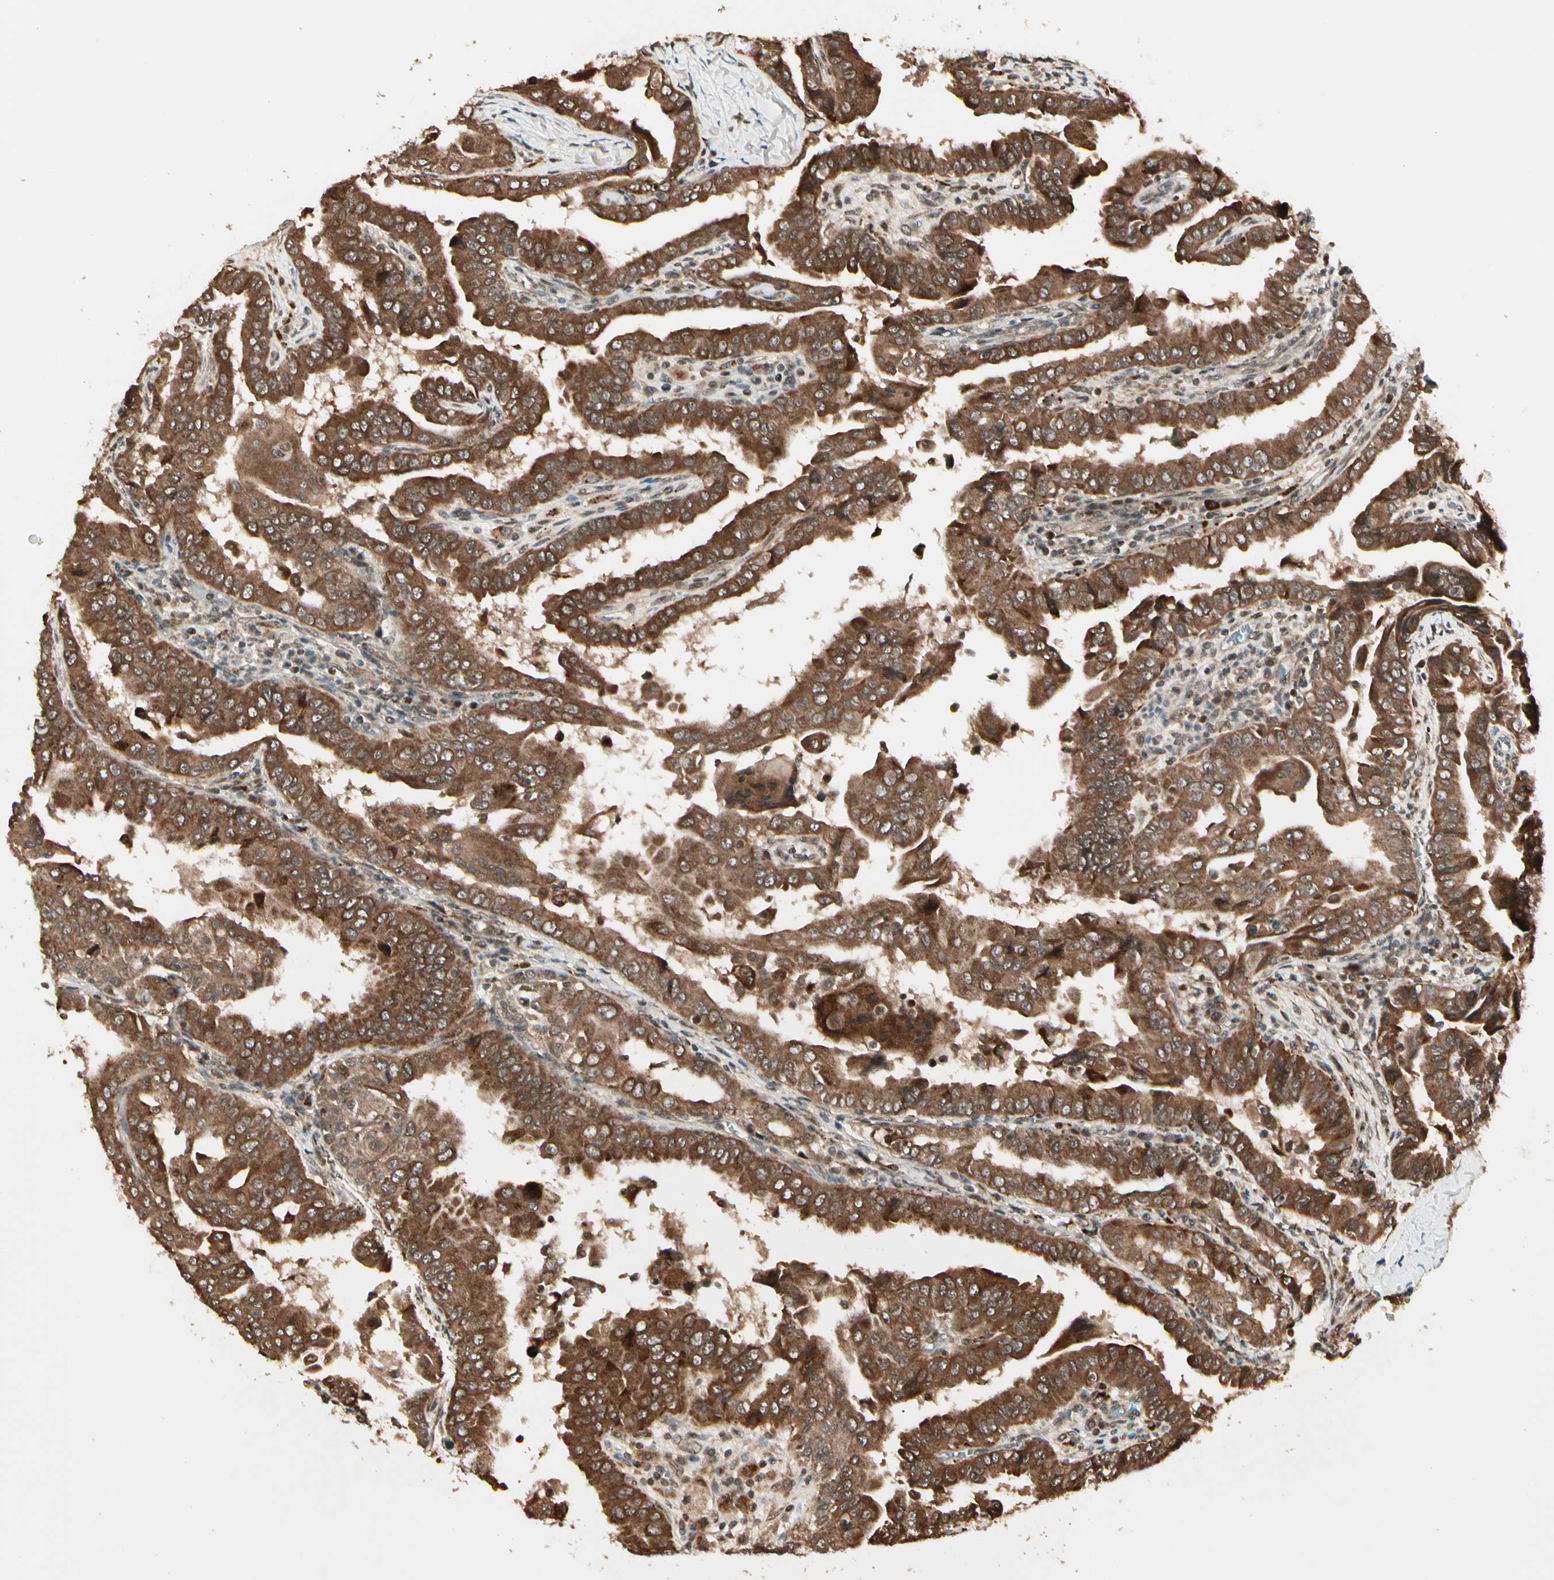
{"staining": {"intensity": "strong", "quantity": ">75%", "location": "cytoplasmic/membranous"}, "tissue": "thyroid cancer", "cell_type": "Tumor cells", "image_type": "cancer", "snomed": [{"axis": "morphology", "description": "Papillary adenocarcinoma, NOS"}, {"axis": "topography", "description": "Thyroid gland"}], "caption": "Thyroid papillary adenocarcinoma stained with DAB immunohistochemistry (IHC) exhibits high levels of strong cytoplasmic/membranous staining in about >75% of tumor cells.", "gene": "GLUL", "patient": {"sex": "male", "age": 33}}